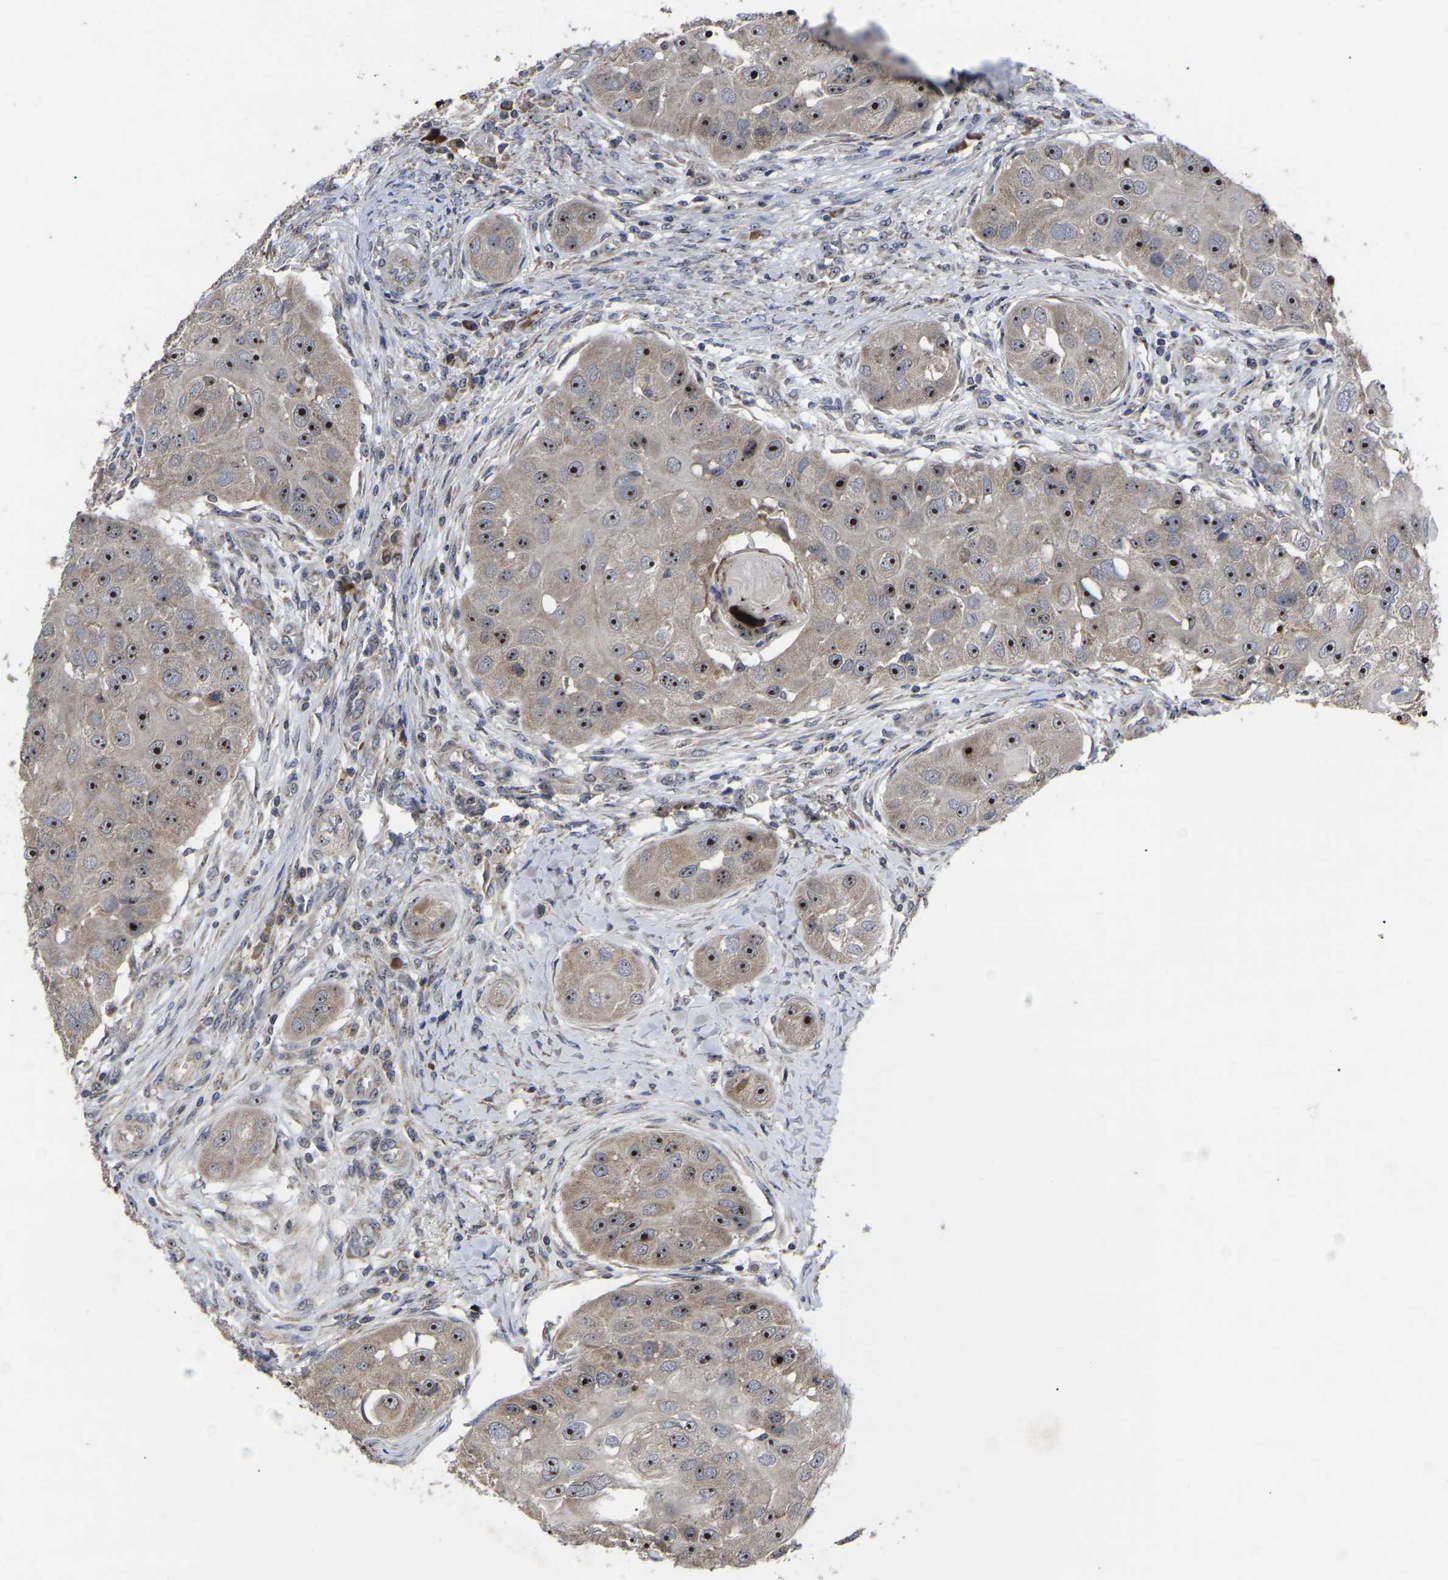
{"staining": {"intensity": "strong", "quantity": ">75%", "location": "nuclear"}, "tissue": "head and neck cancer", "cell_type": "Tumor cells", "image_type": "cancer", "snomed": [{"axis": "morphology", "description": "Normal tissue, NOS"}, {"axis": "morphology", "description": "Squamous cell carcinoma, NOS"}, {"axis": "topography", "description": "Skeletal muscle"}, {"axis": "topography", "description": "Head-Neck"}], "caption": "Head and neck cancer (squamous cell carcinoma) was stained to show a protein in brown. There is high levels of strong nuclear expression in about >75% of tumor cells.", "gene": "NOP53", "patient": {"sex": "male", "age": 51}}